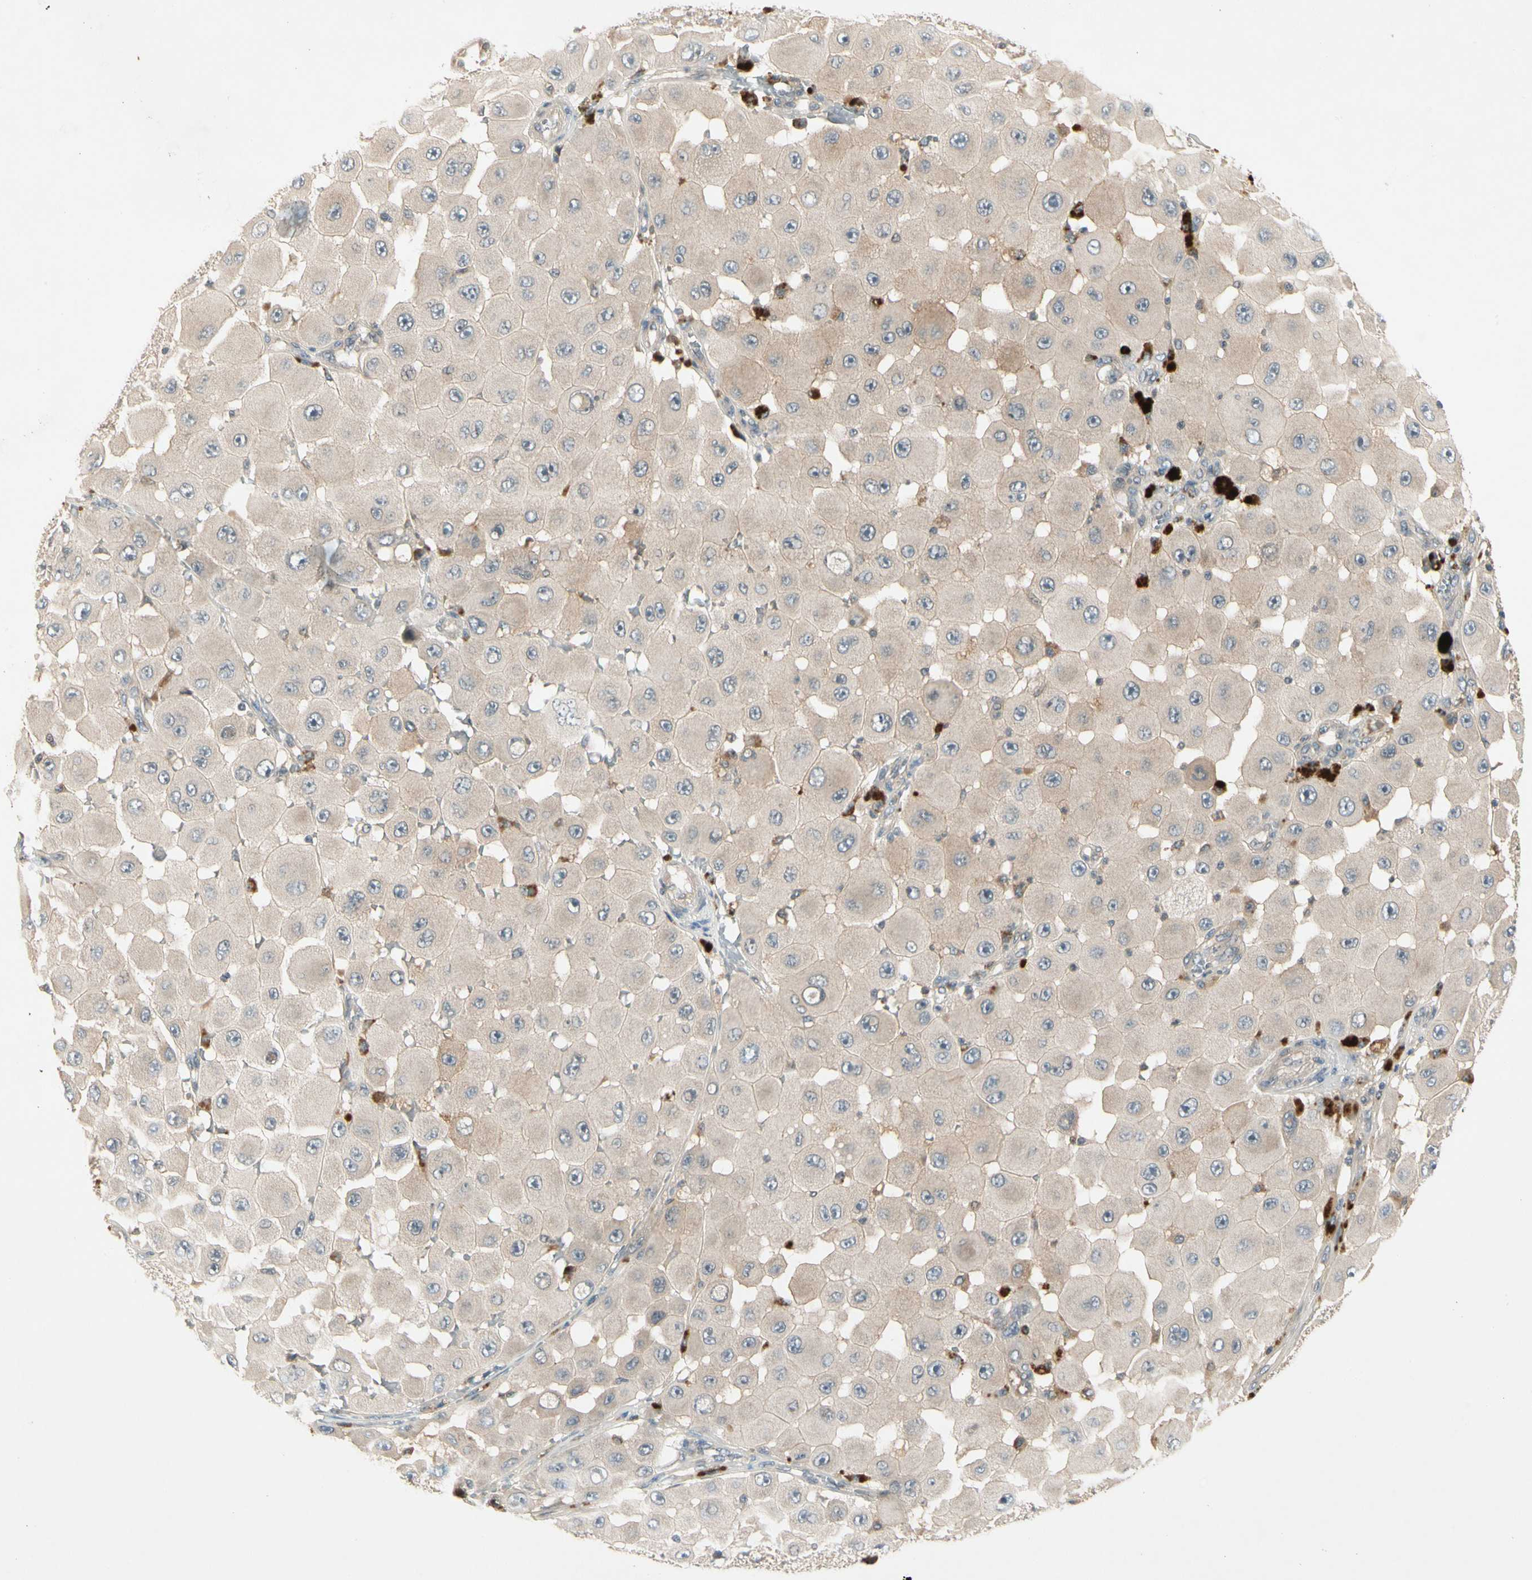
{"staining": {"intensity": "weak", "quantity": "25%-75%", "location": "cytoplasmic/membranous"}, "tissue": "melanoma", "cell_type": "Tumor cells", "image_type": "cancer", "snomed": [{"axis": "morphology", "description": "Malignant melanoma, NOS"}, {"axis": "topography", "description": "Skin"}], "caption": "Melanoma stained with a brown dye shows weak cytoplasmic/membranous positive positivity in about 25%-75% of tumor cells.", "gene": "CCL4", "patient": {"sex": "female", "age": 81}}